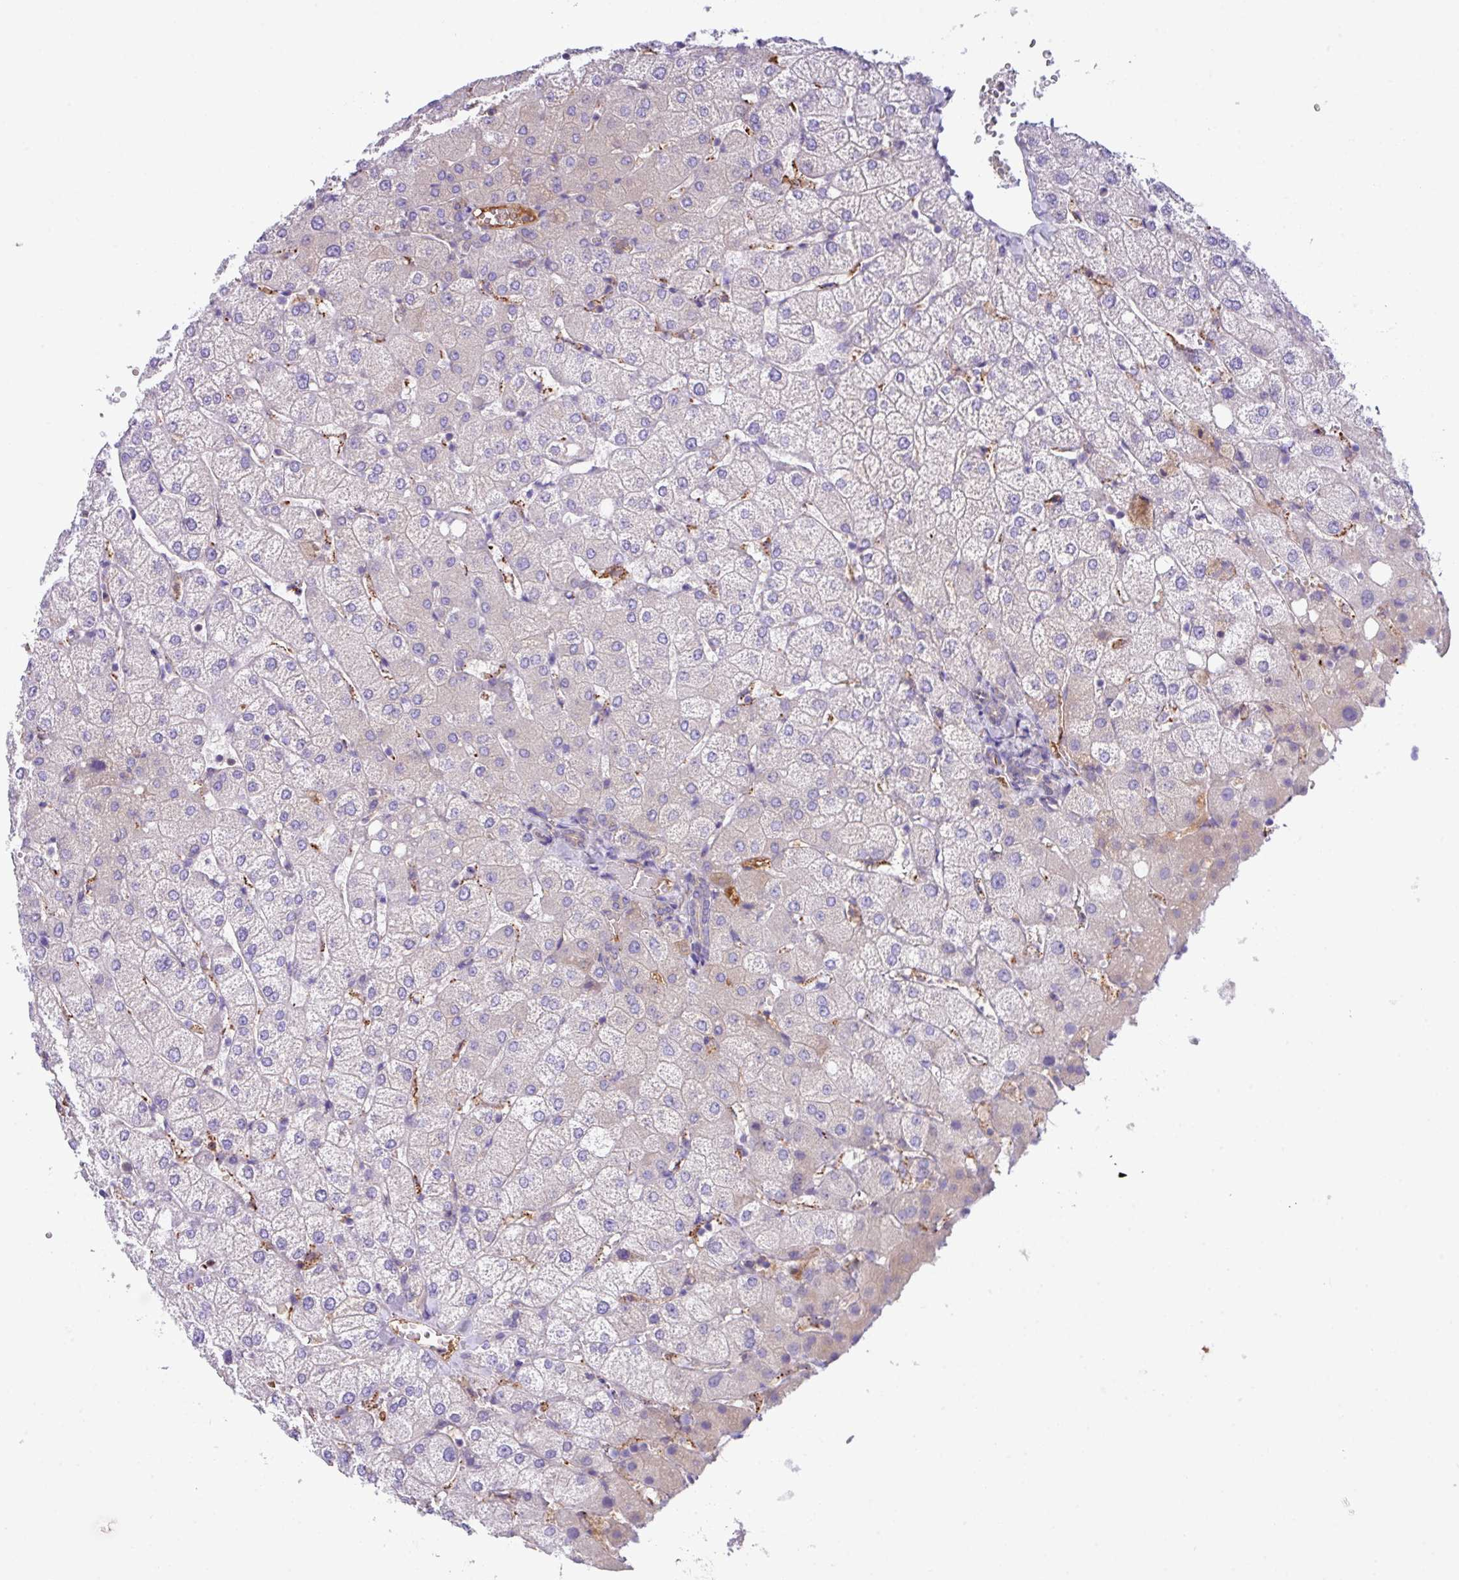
{"staining": {"intensity": "negative", "quantity": "none", "location": "none"}, "tissue": "liver", "cell_type": "Cholangiocytes", "image_type": "normal", "snomed": [{"axis": "morphology", "description": "Normal tissue, NOS"}, {"axis": "topography", "description": "Liver"}], "caption": "Immunohistochemistry of benign liver displays no staining in cholangiocytes. Brightfield microscopy of immunohistochemistry stained with DAB (brown) and hematoxylin (blue), captured at high magnification.", "gene": "DNAL1", "patient": {"sex": "female", "age": 54}}